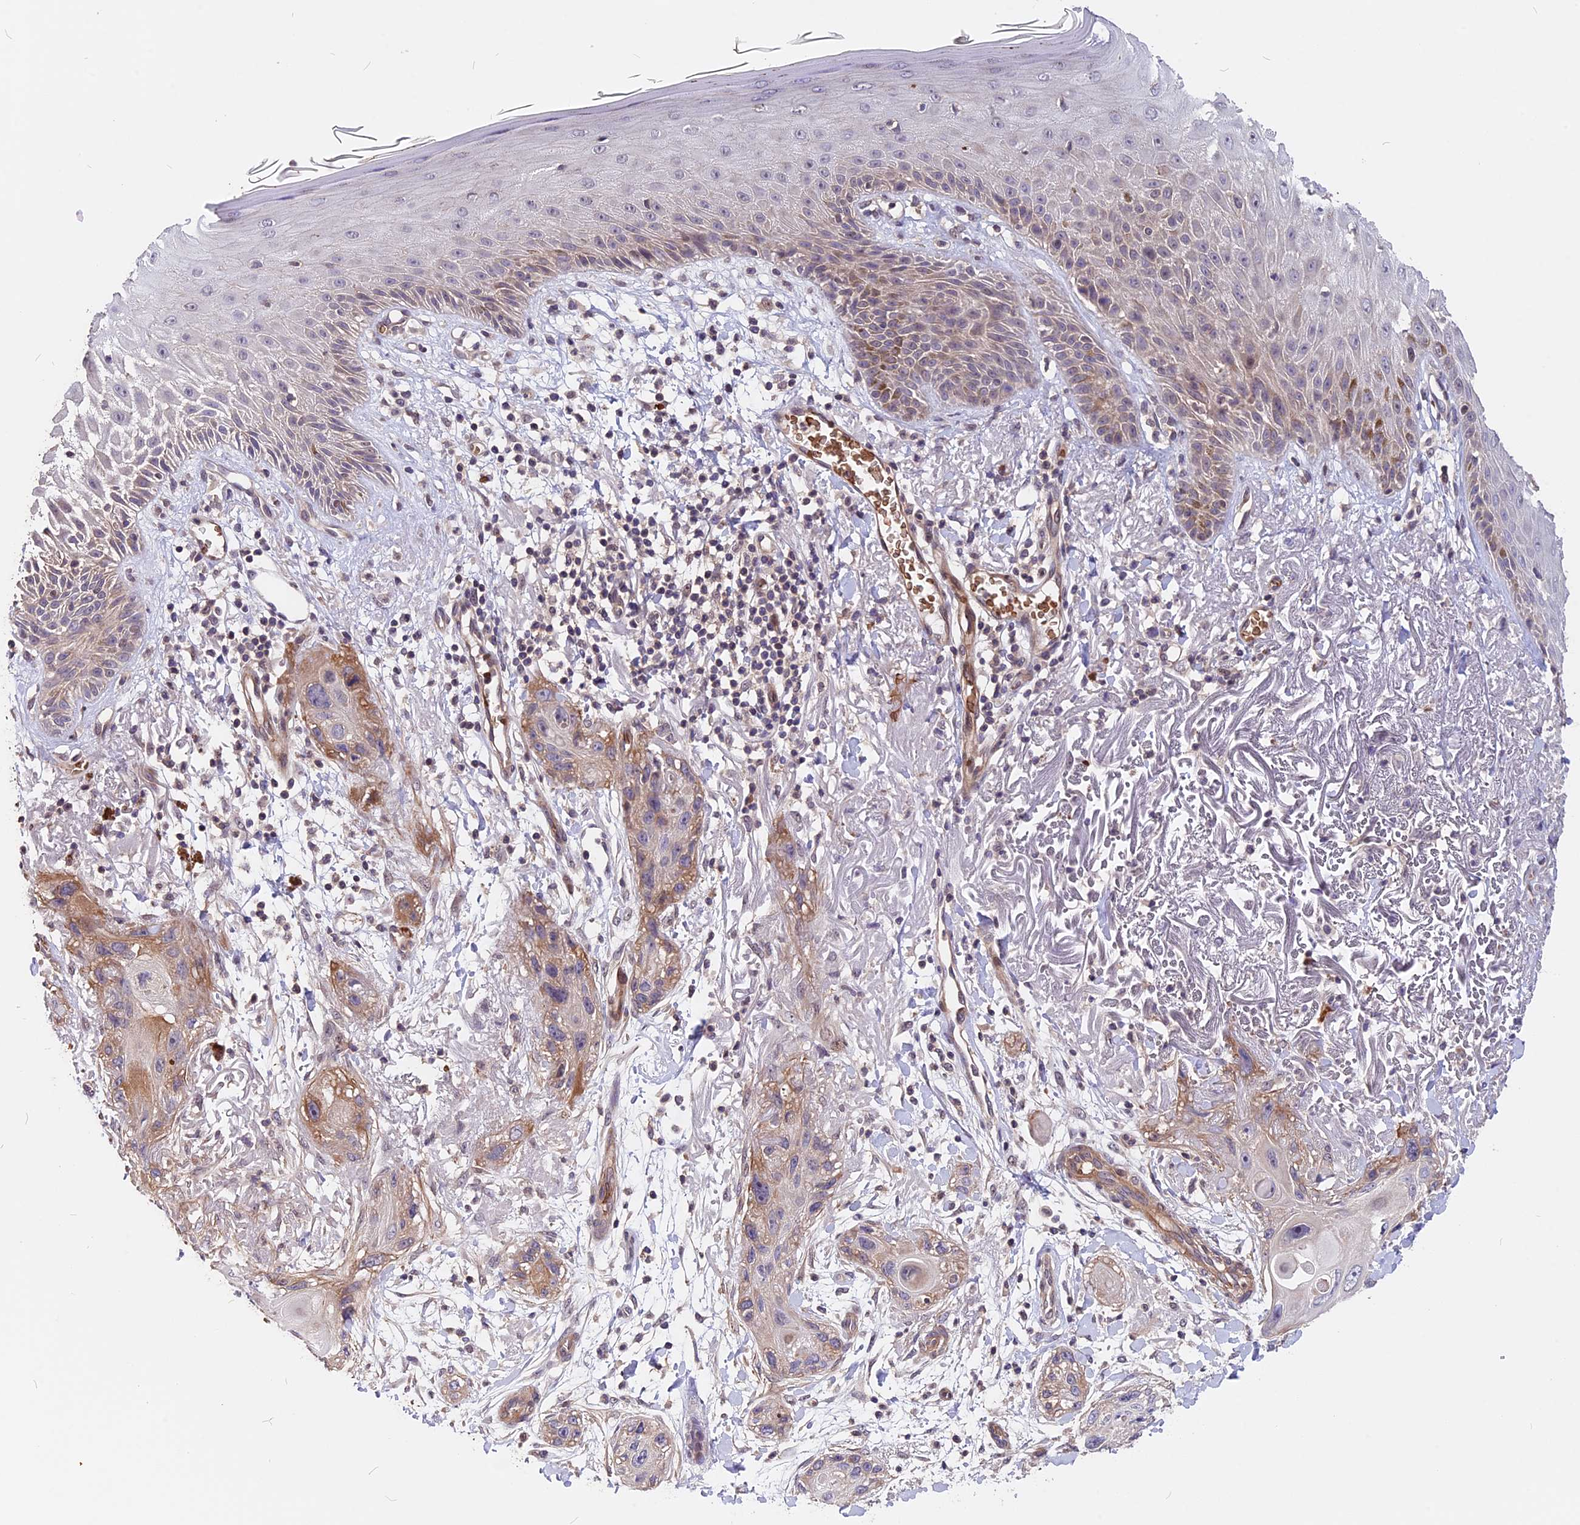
{"staining": {"intensity": "moderate", "quantity": "<25%", "location": "cytoplasmic/membranous"}, "tissue": "skin cancer", "cell_type": "Tumor cells", "image_type": "cancer", "snomed": [{"axis": "morphology", "description": "Normal tissue, NOS"}, {"axis": "morphology", "description": "Squamous cell carcinoma, NOS"}, {"axis": "topography", "description": "Skin"}], "caption": "Protein staining of skin cancer tissue exhibits moderate cytoplasmic/membranous positivity in approximately <25% of tumor cells. (brown staining indicates protein expression, while blue staining denotes nuclei).", "gene": "ZC3H10", "patient": {"sex": "male", "age": 72}}